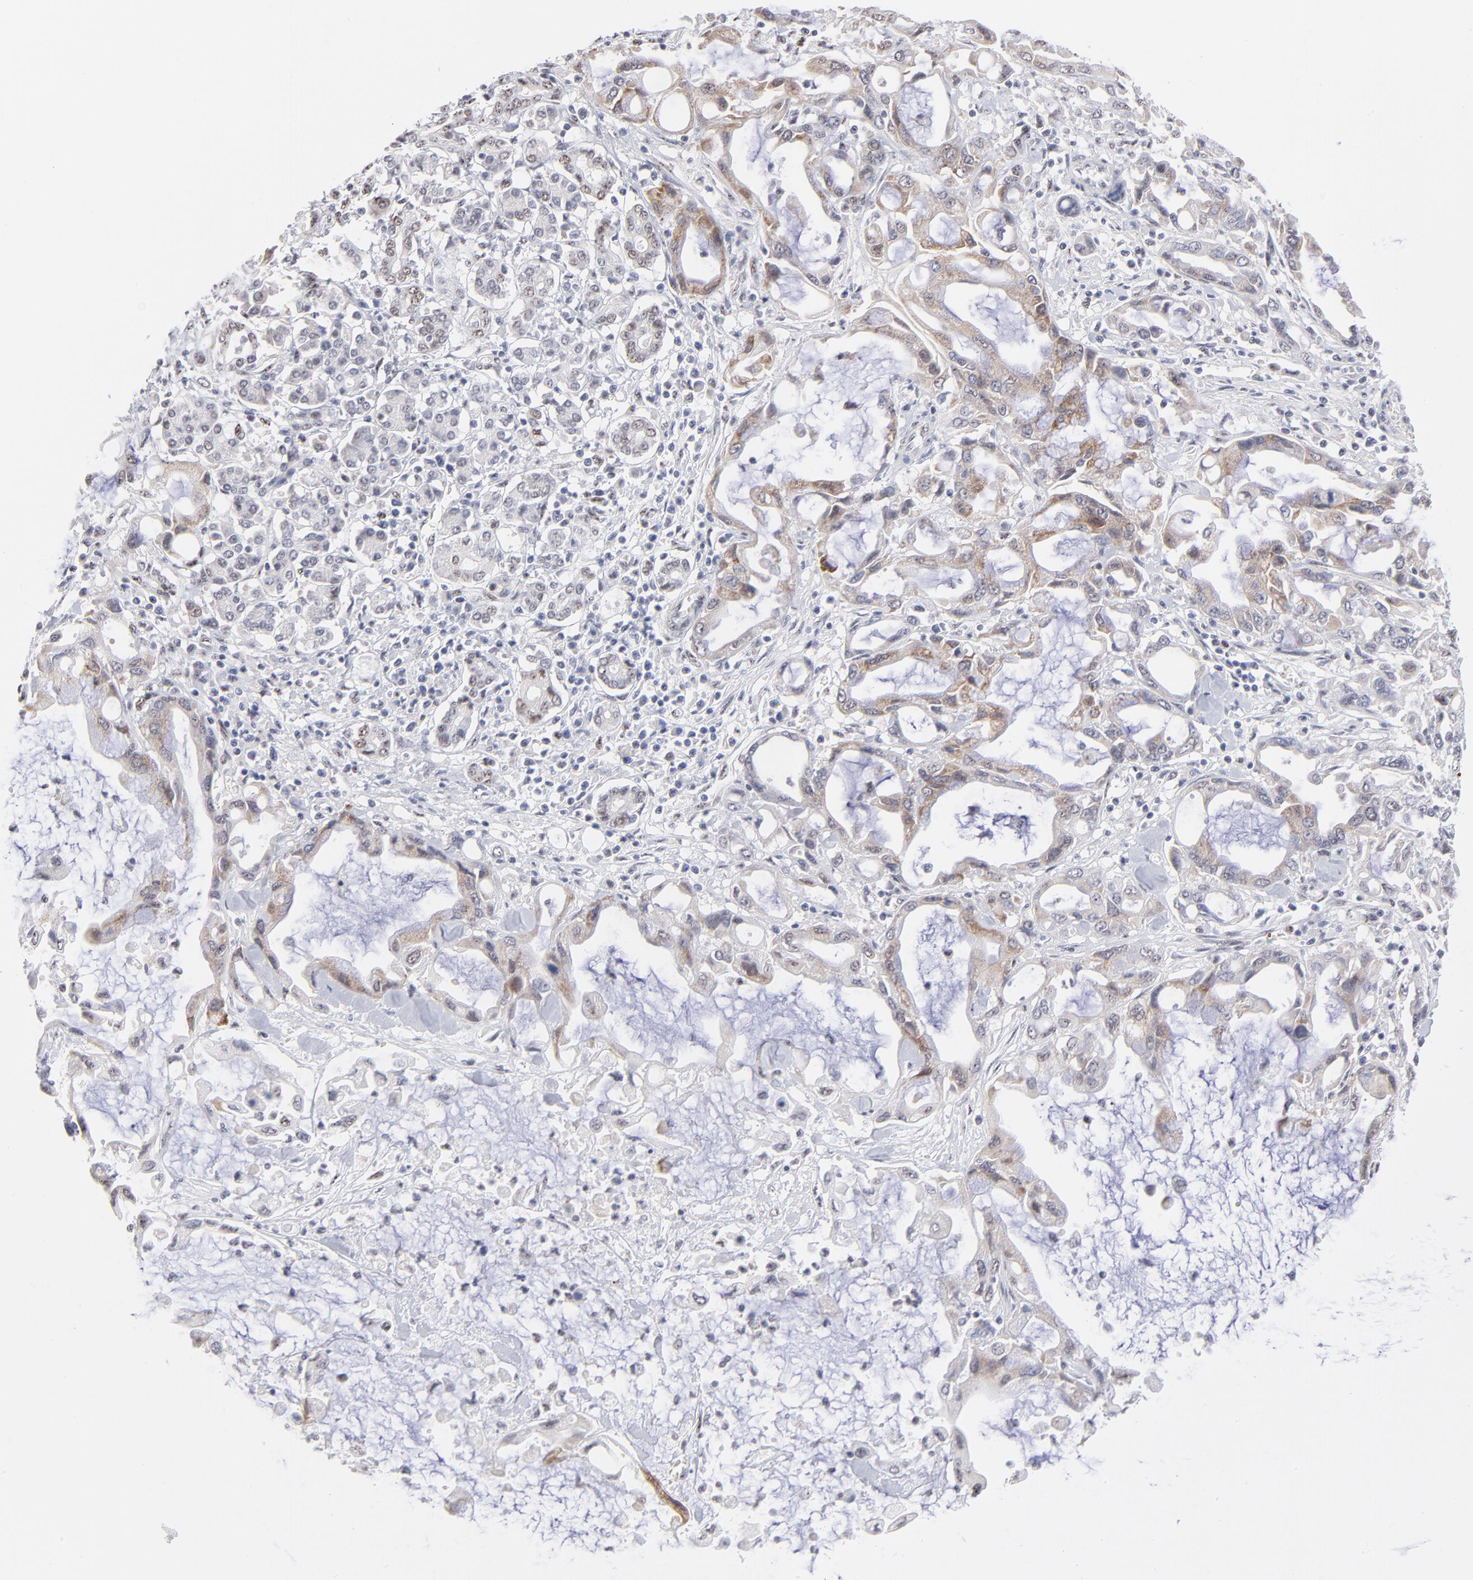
{"staining": {"intensity": "weak", "quantity": "<25%", "location": "cytoplasmic/membranous"}, "tissue": "pancreatic cancer", "cell_type": "Tumor cells", "image_type": "cancer", "snomed": [{"axis": "morphology", "description": "Adenocarcinoma, NOS"}, {"axis": "topography", "description": "Pancreas"}], "caption": "A high-resolution micrograph shows IHC staining of pancreatic cancer, which reveals no significant staining in tumor cells. (Stains: DAB (3,3'-diaminobenzidine) immunohistochemistry with hematoxylin counter stain, Microscopy: brightfield microscopy at high magnification).", "gene": "STAT3", "patient": {"sex": "female", "age": 57}}